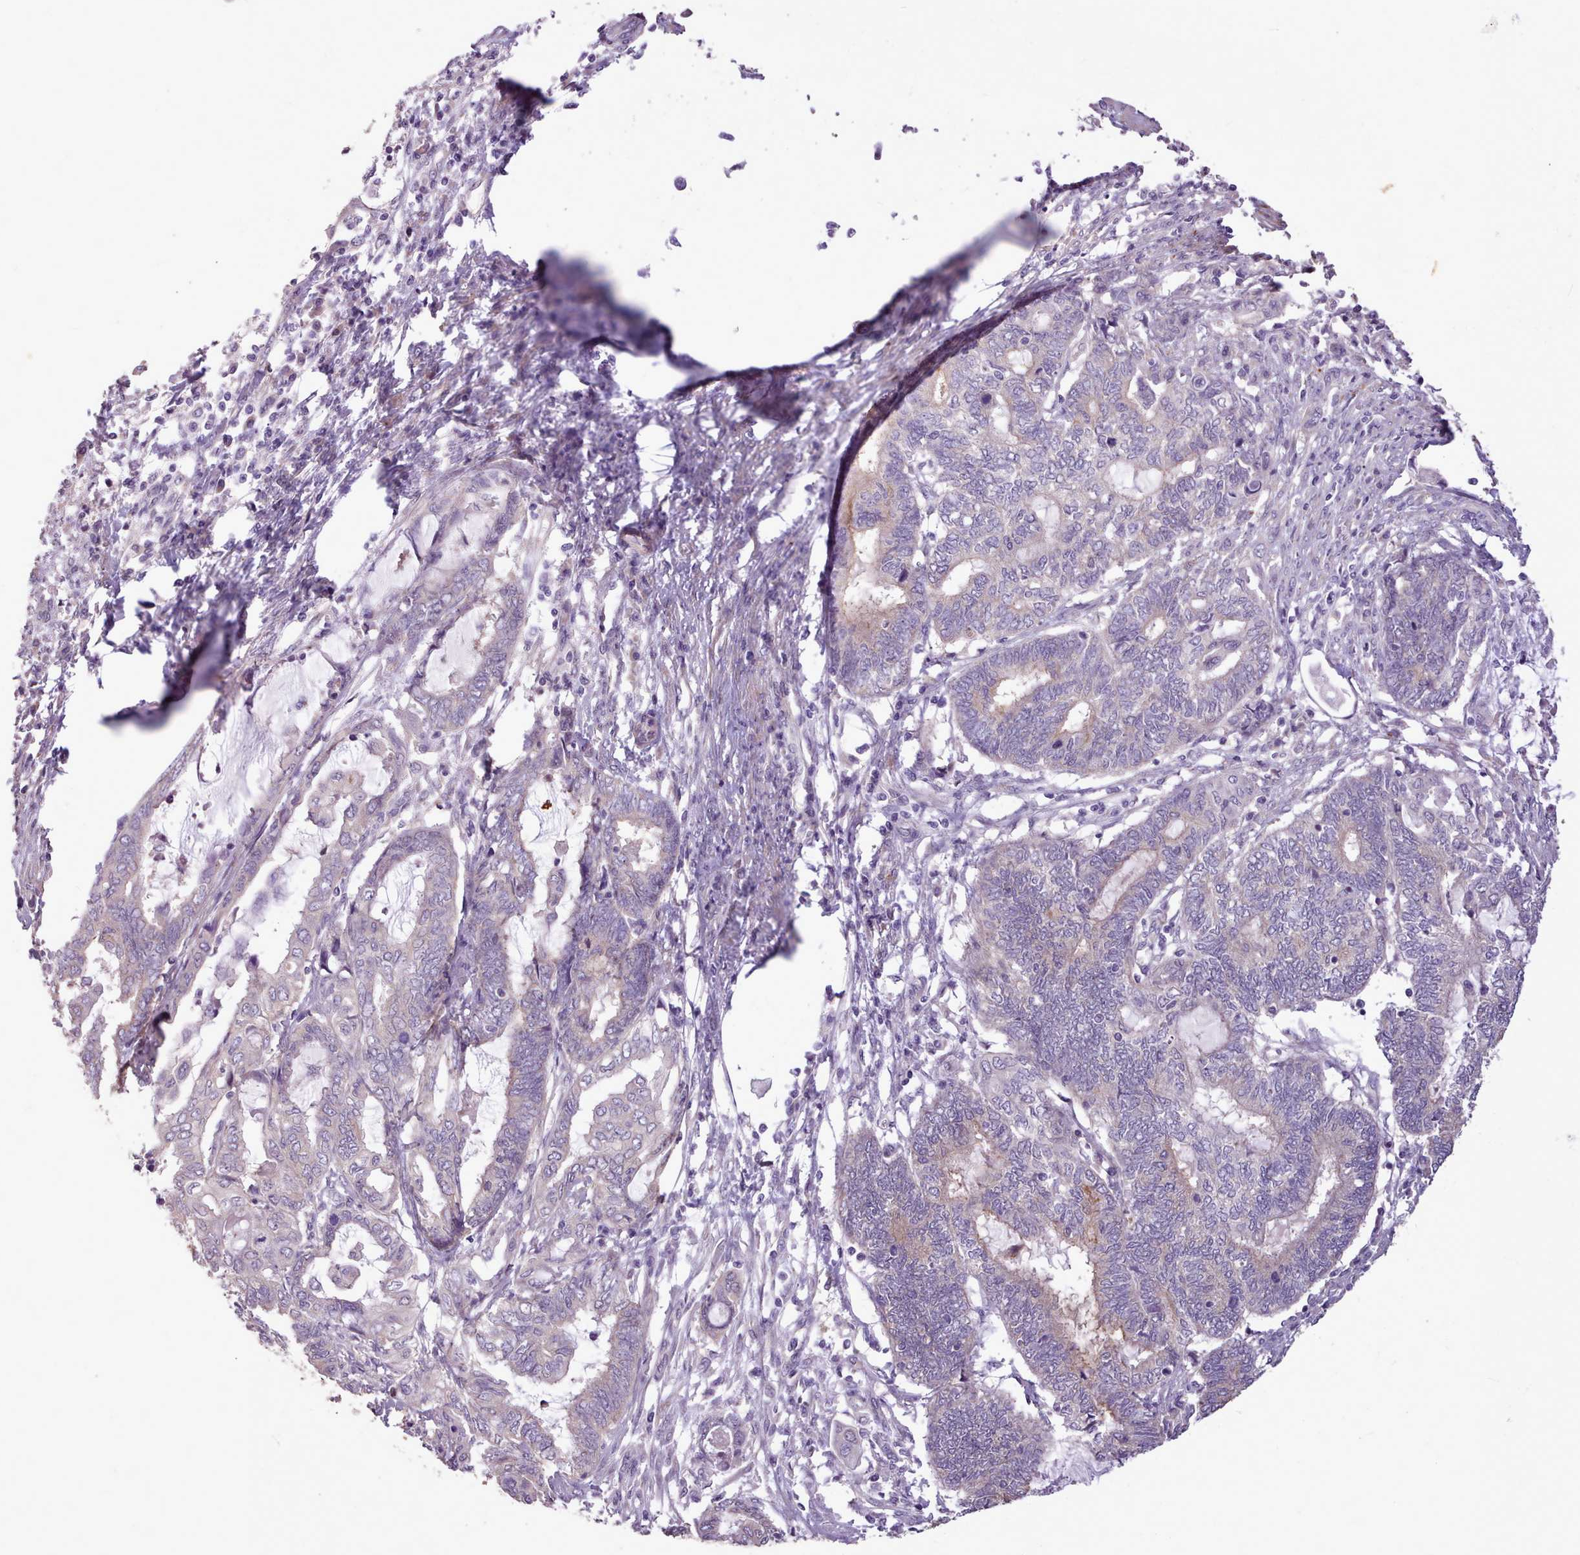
{"staining": {"intensity": "weak", "quantity": "<25%", "location": "cytoplasmic/membranous"}, "tissue": "endometrial cancer", "cell_type": "Tumor cells", "image_type": "cancer", "snomed": [{"axis": "morphology", "description": "Adenocarcinoma, NOS"}, {"axis": "topography", "description": "Uterus"}, {"axis": "topography", "description": "Endometrium"}], "caption": "Tumor cells are negative for protein expression in human endometrial adenocarcinoma.", "gene": "ZNF607", "patient": {"sex": "female", "age": 70}}